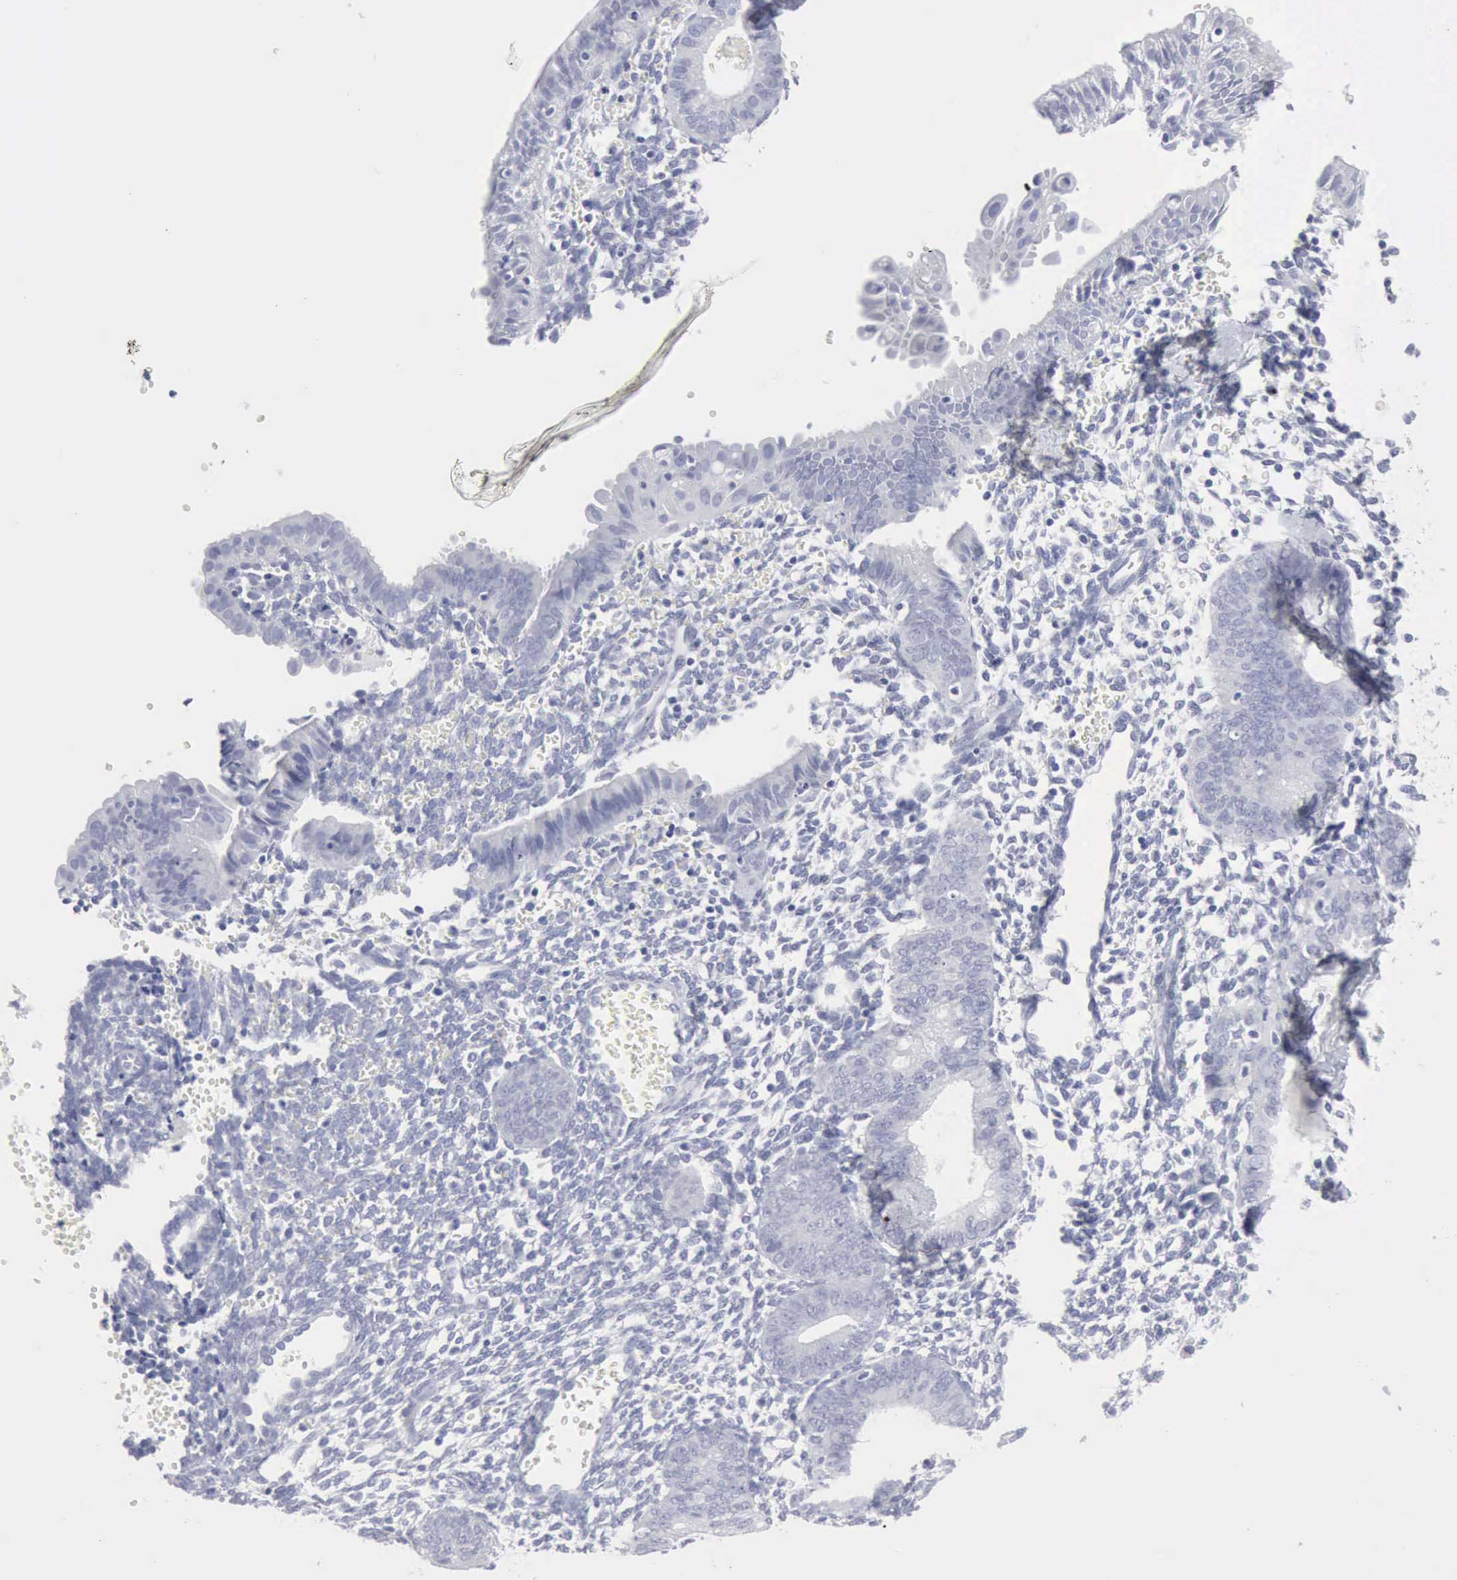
{"staining": {"intensity": "negative", "quantity": "none", "location": "none"}, "tissue": "endometrium", "cell_type": "Cells in endometrial stroma", "image_type": "normal", "snomed": [{"axis": "morphology", "description": "Normal tissue, NOS"}, {"axis": "topography", "description": "Endometrium"}], "caption": "Cells in endometrial stroma show no significant protein staining in normal endometrium. (Immunohistochemistry (ihc), brightfield microscopy, high magnification).", "gene": "CMA1", "patient": {"sex": "female", "age": 61}}